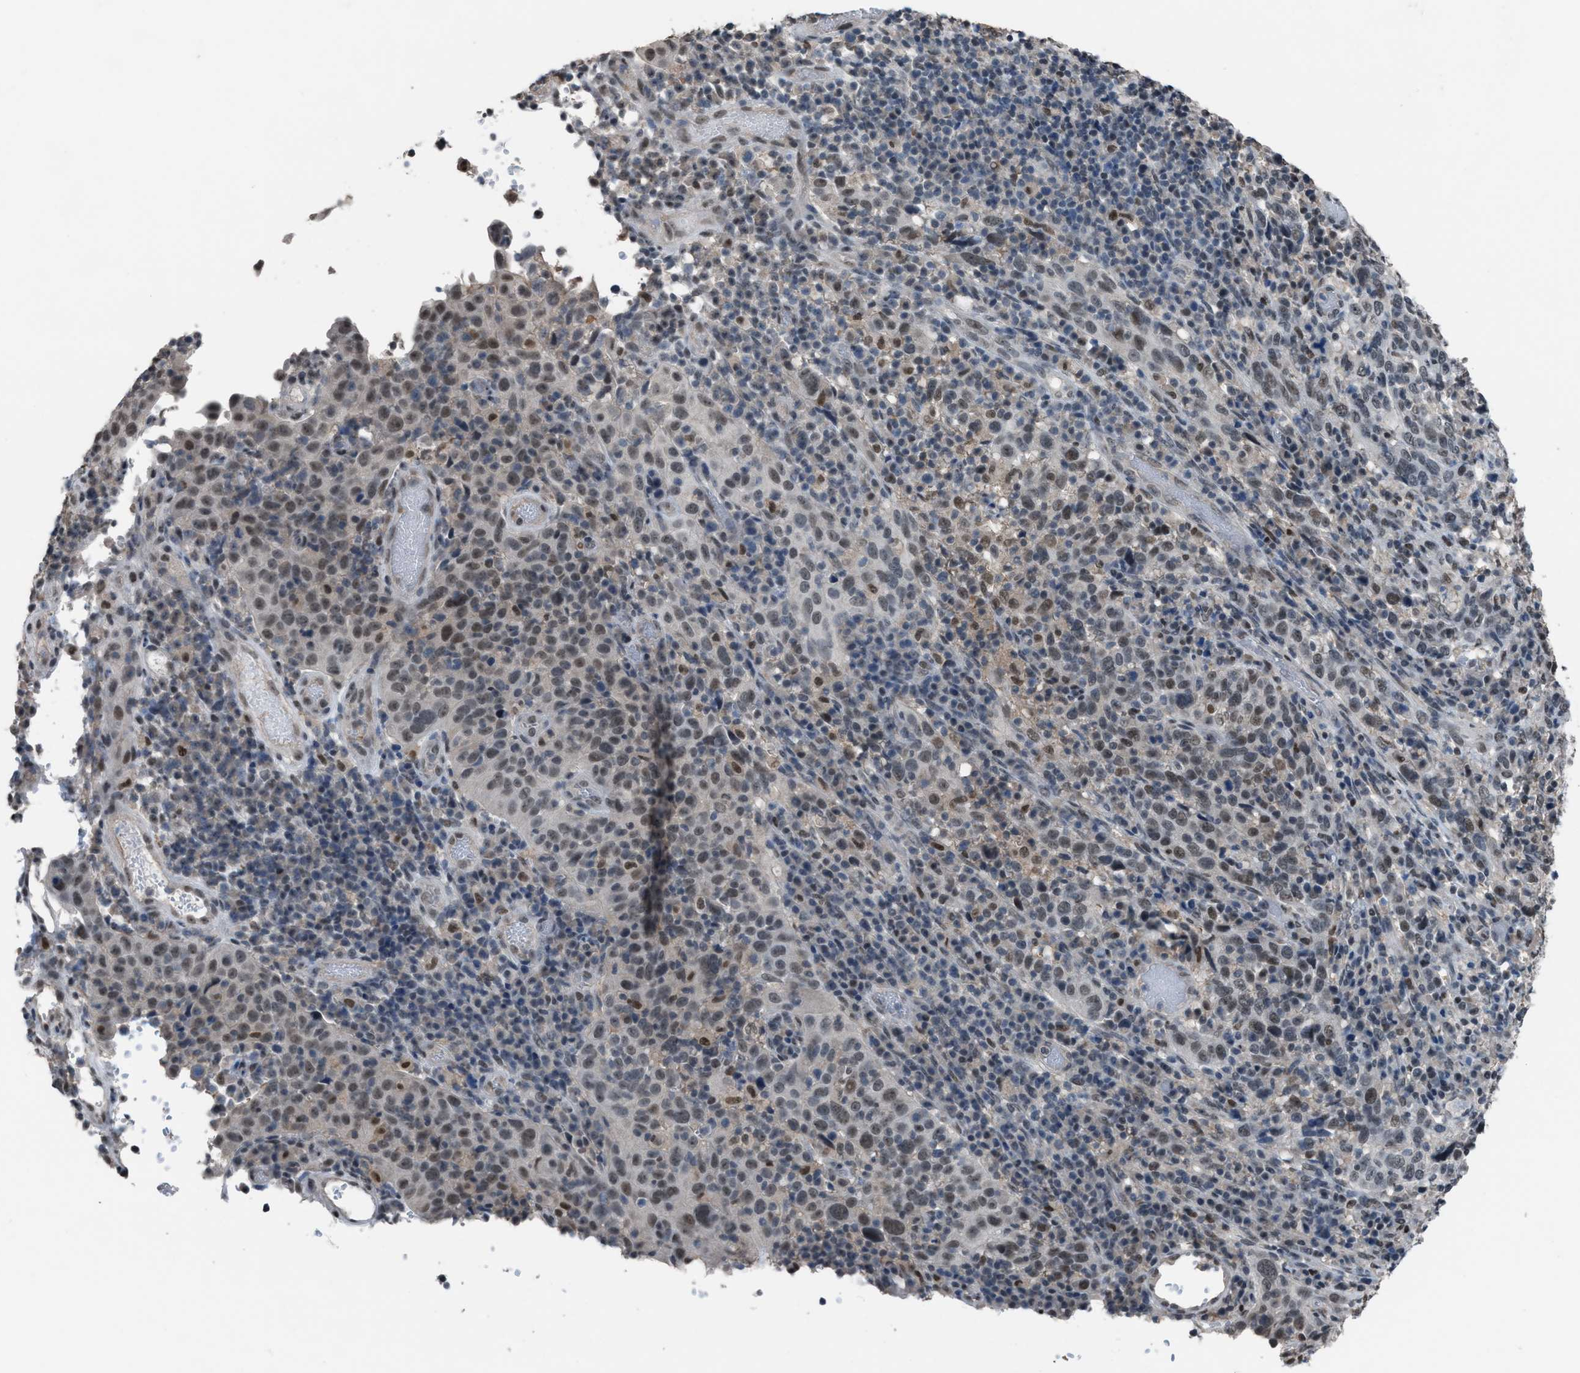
{"staining": {"intensity": "weak", "quantity": "25%-75%", "location": "nuclear"}, "tissue": "cervical cancer", "cell_type": "Tumor cells", "image_type": "cancer", "snomed": [{"axis": "morphology", "description": "Squamous cell carcinoma, NOS"}, {"axis": "topography", "description": "Cervix"}], "caption": "There is low levels of weak nuclear staining in tumor cells of cervical cancer (squamous cell carcinoma), as demonstrated by immunohistochemical staining (brown color).", "gene": "ZNF276", "patient": {"sex": "female", "age": 46}}